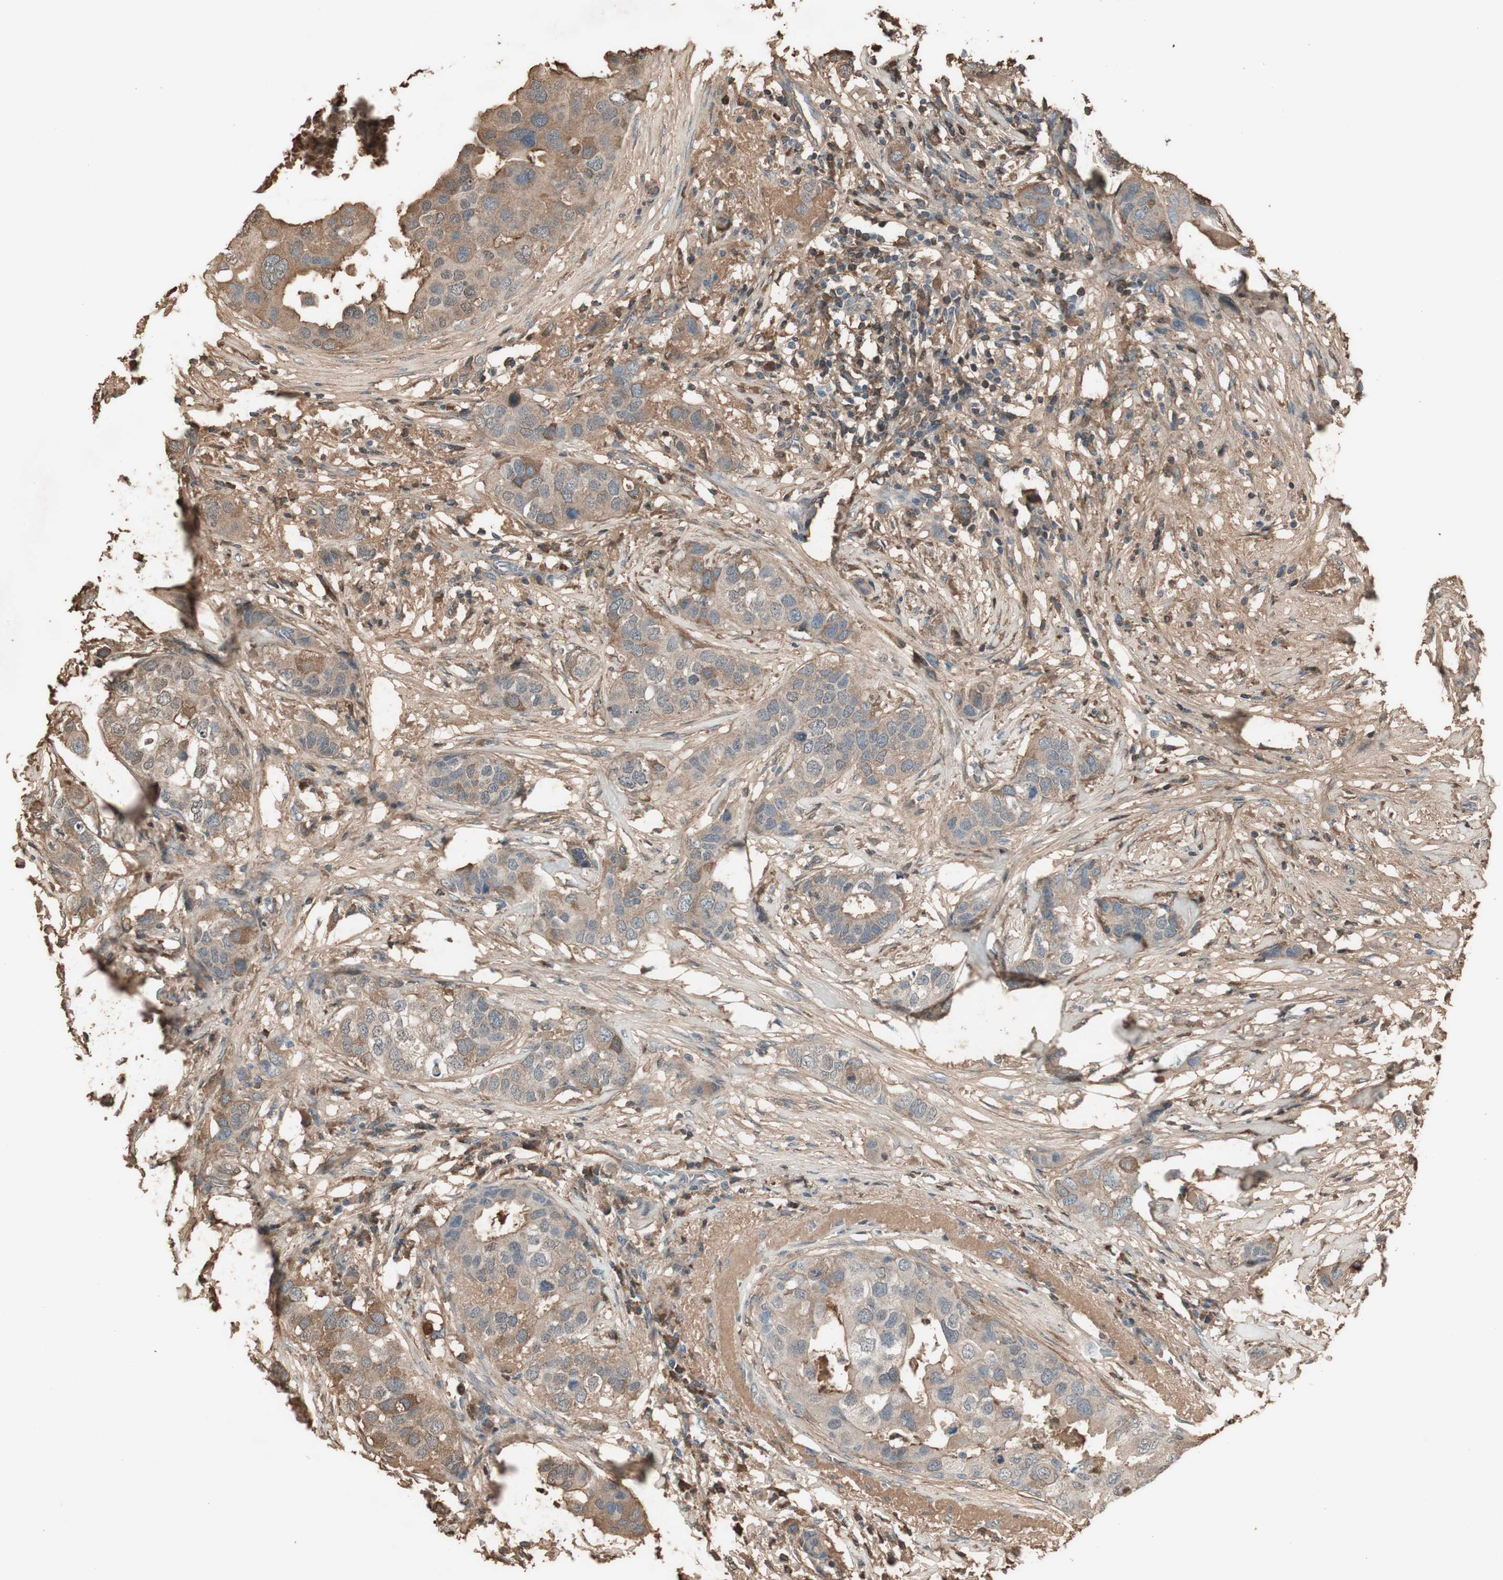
{"staining": {"intensity": "weak", "quantity": ">75%", "location": "cytoplasmic/membranous"}, "tissue": "breast cancer", "cell_type": "Tumor cells", "image_type": "cancer", "snomed": [{"axis": "morphology", "description": "Duct carcinoma"}, {"axis": "topography", "description": "Breast"}], "caption": "The image shows a brown stain indicating the presence of a protein in the cytoplasmic/membranous of tumor cells in breast cancer.", "gene": "MMP14", "patient": {"sex": "female", "age": 50}}